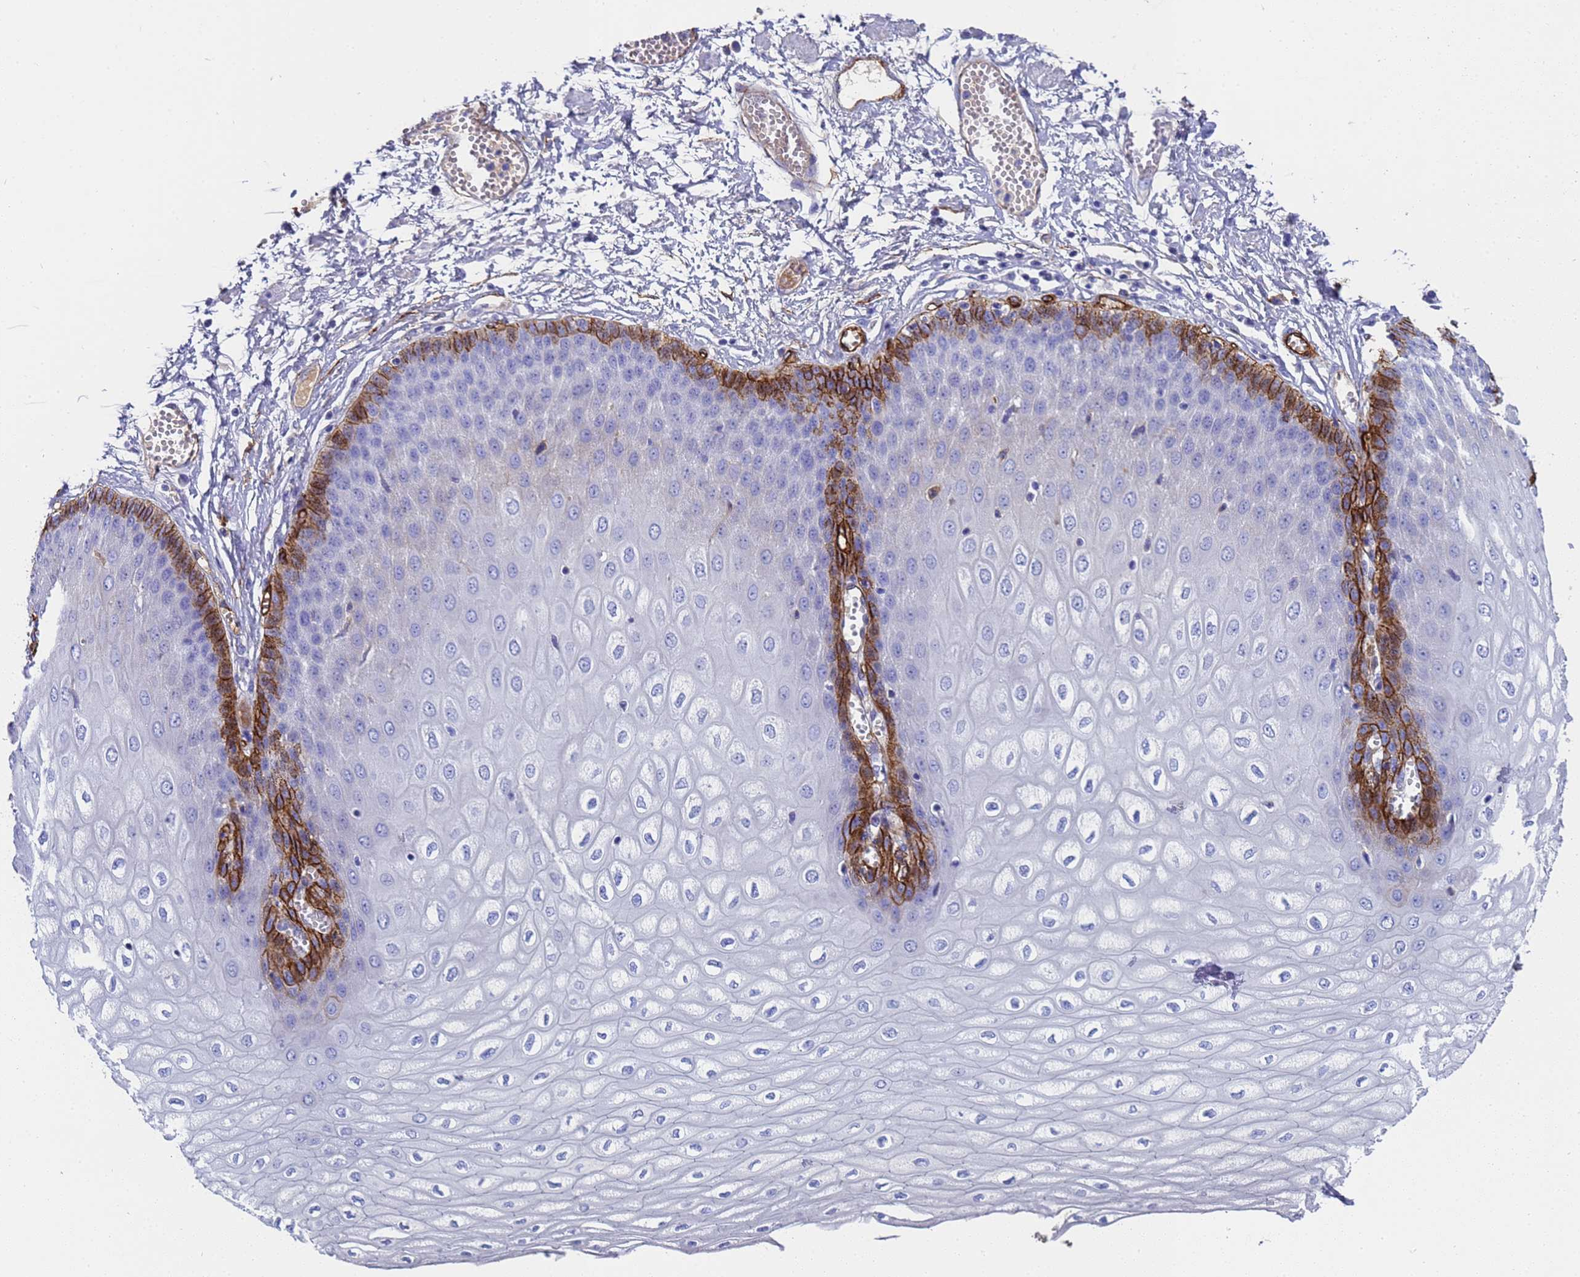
{"staining": {"intensity": "strong", "quantity": "<25%", "location": "cytoplasmic/membranous"}, "tissue": "esophagus", "cell_type": "Squamous epithelial cells", "image_type": "normal", "snomed": [{"axis": "morphology", "description": "Normal tissue, NOS"}, {"axis": "topography", "description": "Esophagus"}], "caption": "This is a photomicrograph of immunohistochemistry (IHC) staining of normal esophagus, which shows strong positivity in the cytoplasmic/membranous of squamous epithelial cells.", "gene": "ADIPOQ", "patient": {"sex": "male", "age": 60}}